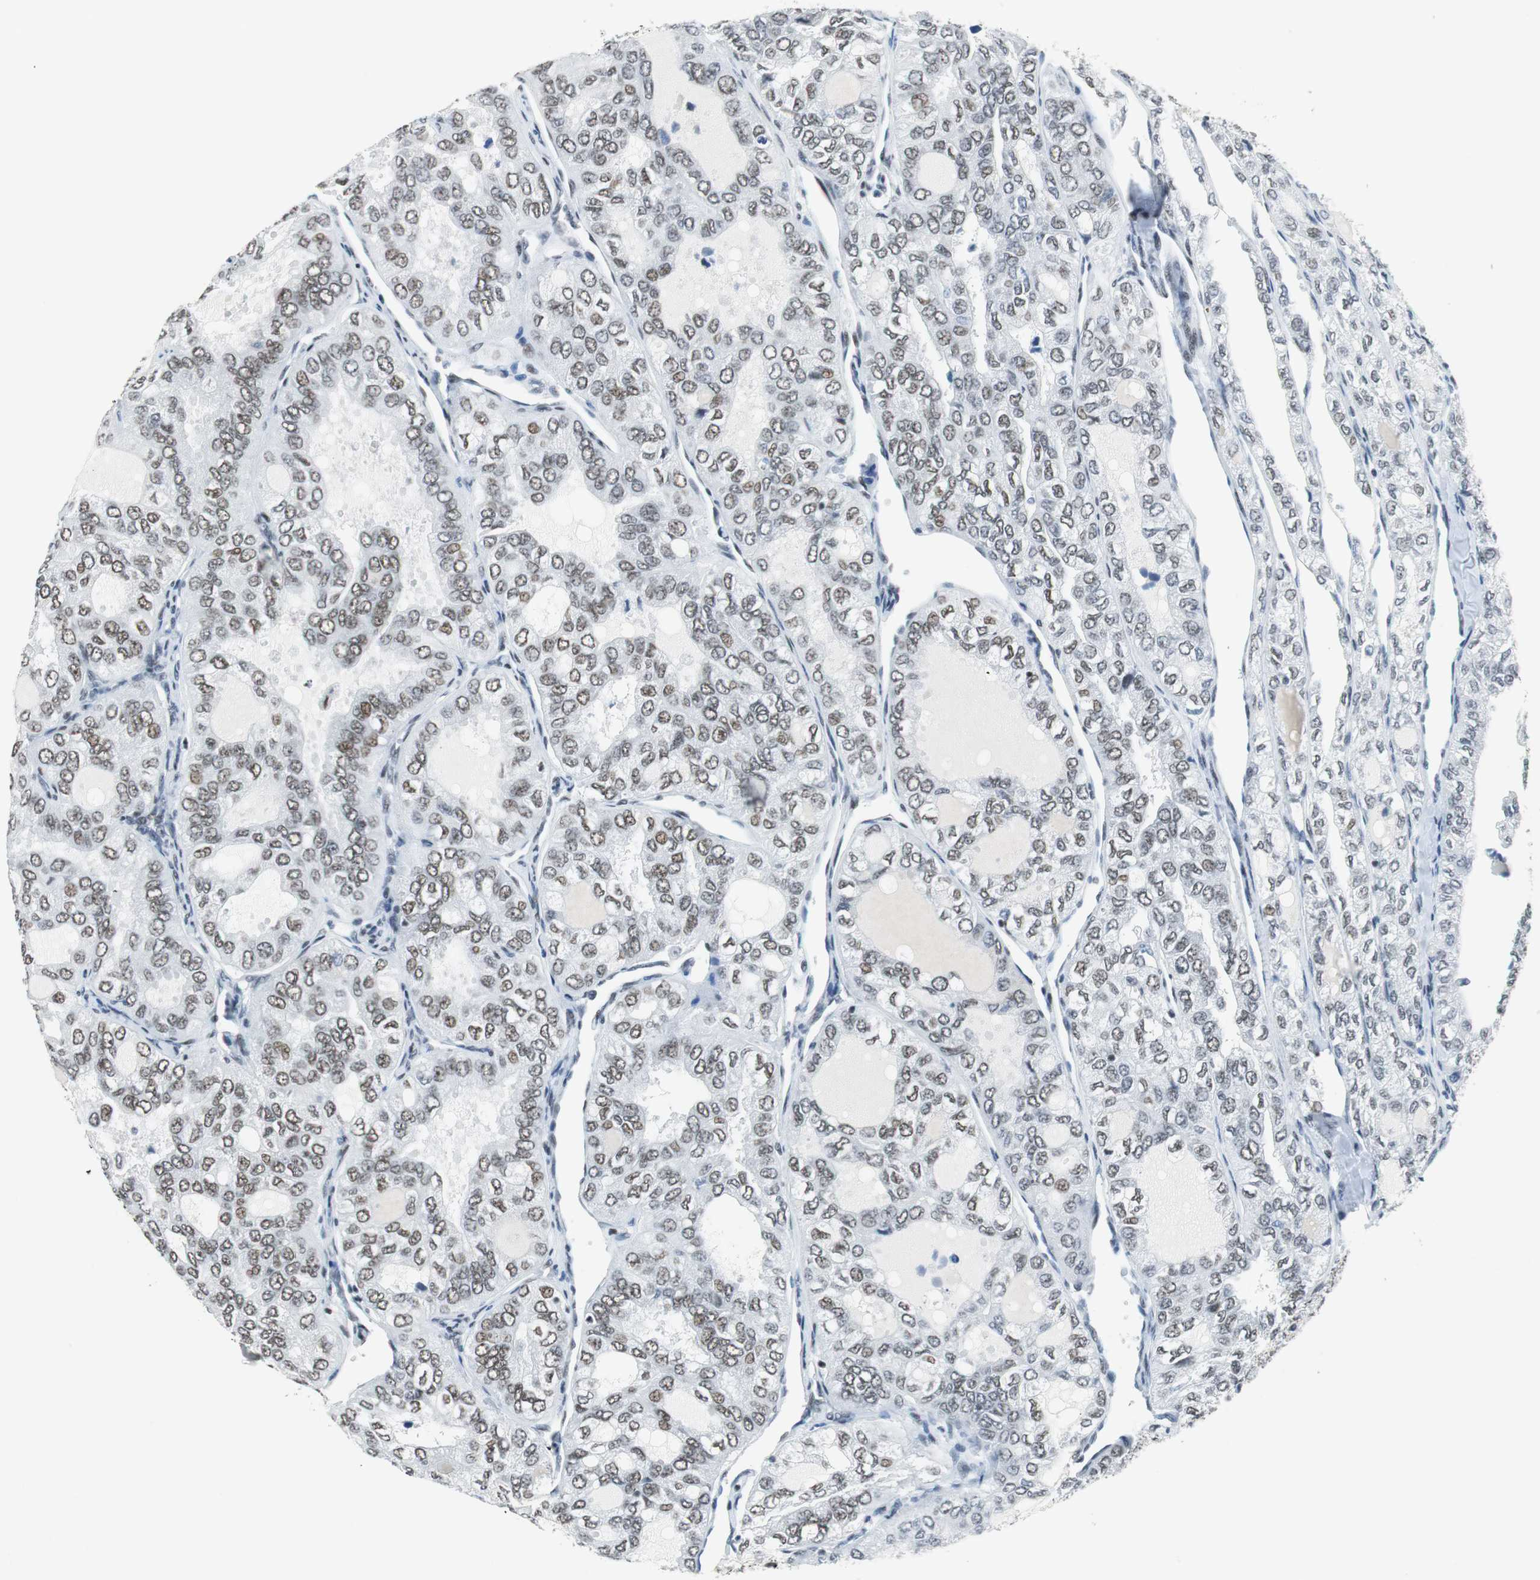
{"staining": {"intensity": "weak", "quantity": "25%-75%", "location": "nuclear"}, "tissue": "thyroid cancer", "cell_type": "Tumor cells", "image_type": "cancer", "snomed": [{"axis": "morphology", "description": "Follicular adenoma carcinoma, NOS"}, {"axis": "topography", "description": "Thyroid gland"}], "caption": "Weak nuclear protein staining is seen in about 25%-75% of tumor cells in thyroid cancer (follicular adenoma carcinoma).", "gene": "HDAC3", "patient": {"sex": "male", "age": 75}}